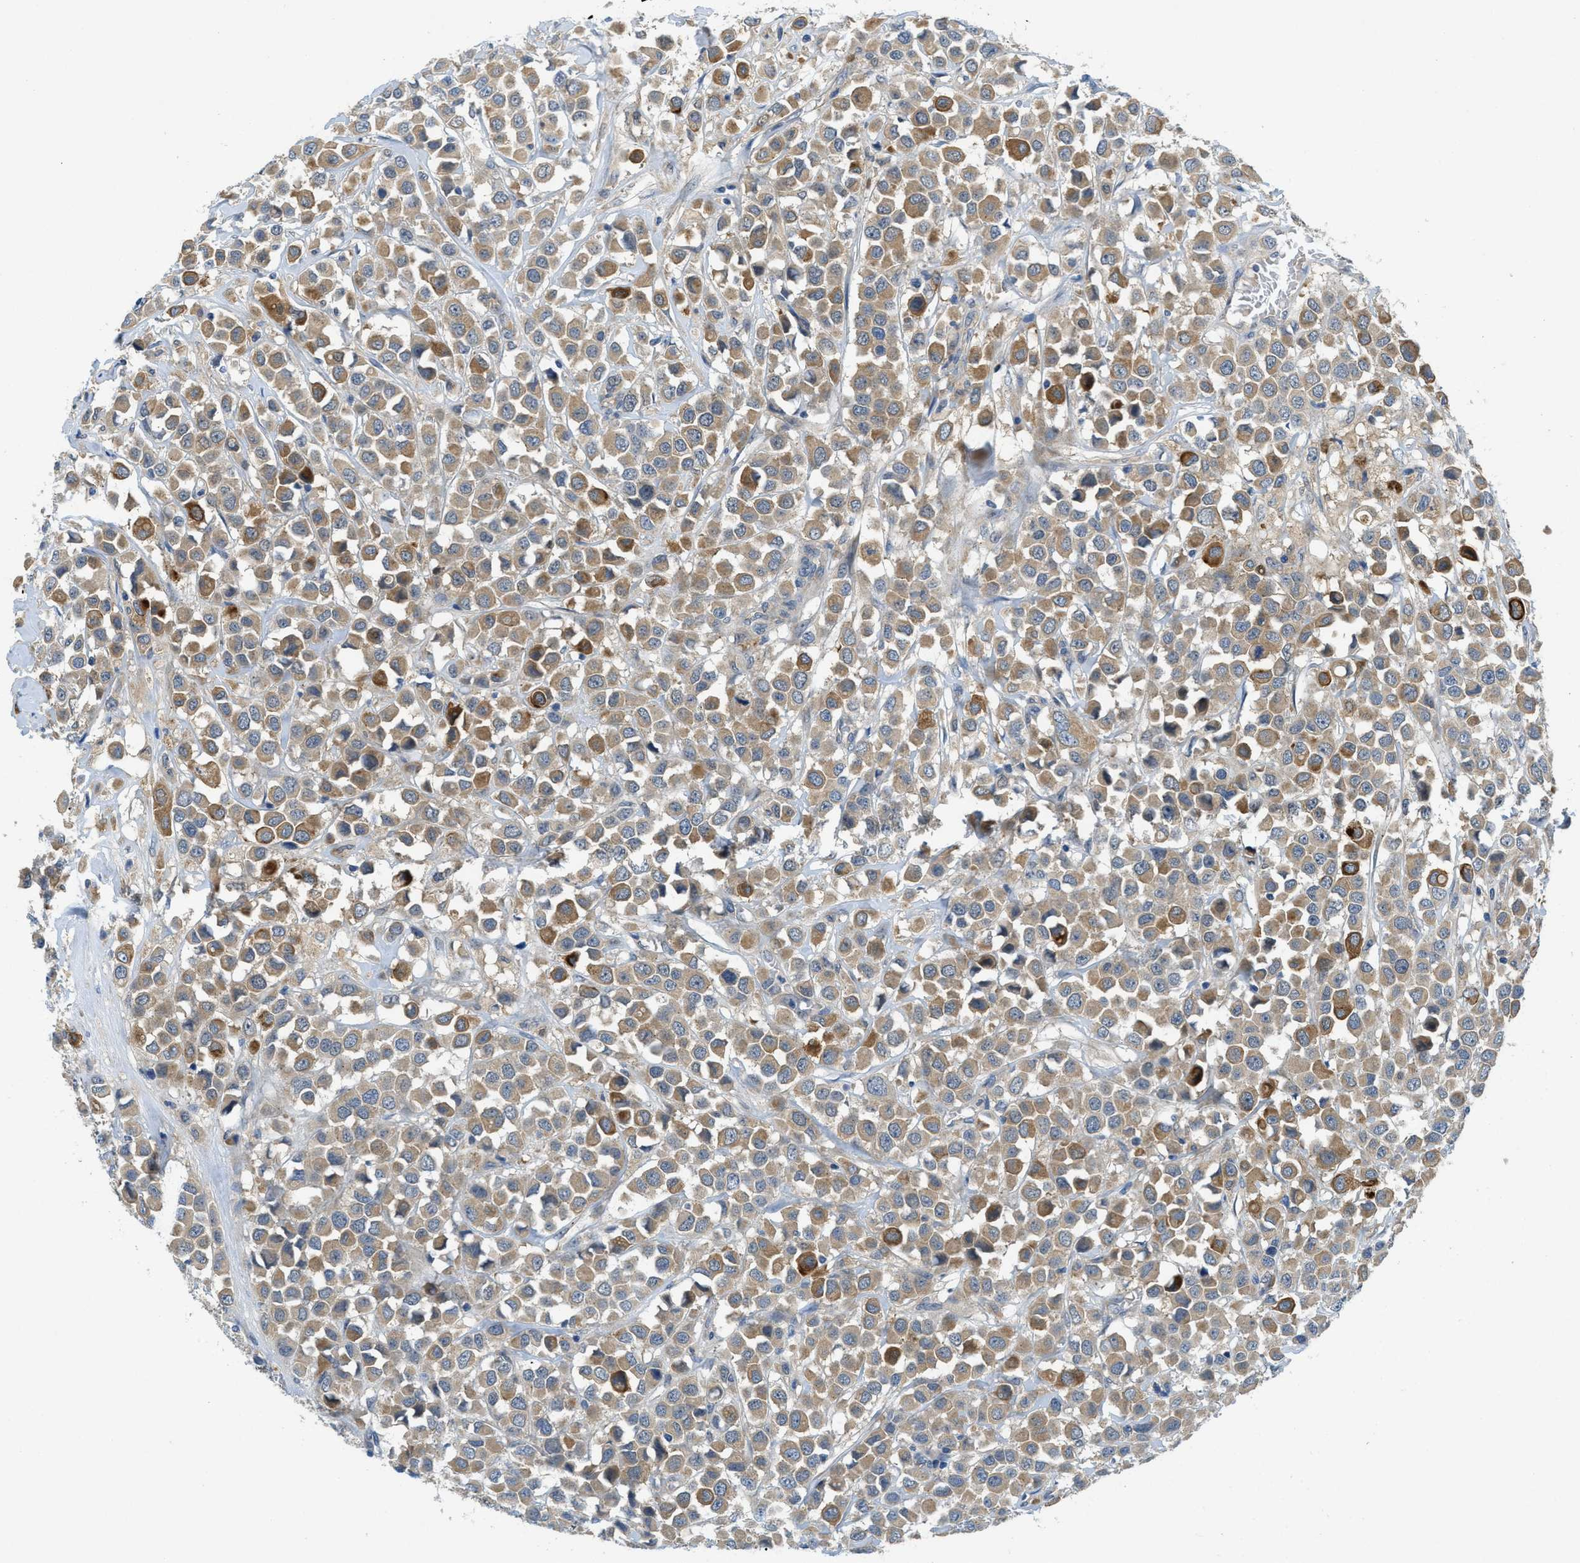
{"staining": {"intensity": "moderate", "quantity": ">75%", "location": "cytoplasmic/membranous"}, "tissue": "breast cancer", "cell_type": "Tumor cells", "image_type": "cancer", "snomed": [{"axis": "morphology", "description": "Duct carcinoma"}, {"axis": "topography", "description": "Breast"}], "caption": "Breast cancer stained with a protein marker exhibits moderate staining in tumor cells.", "gene": "RIPK2", "patient": {"sex": "female", "age": 61}}